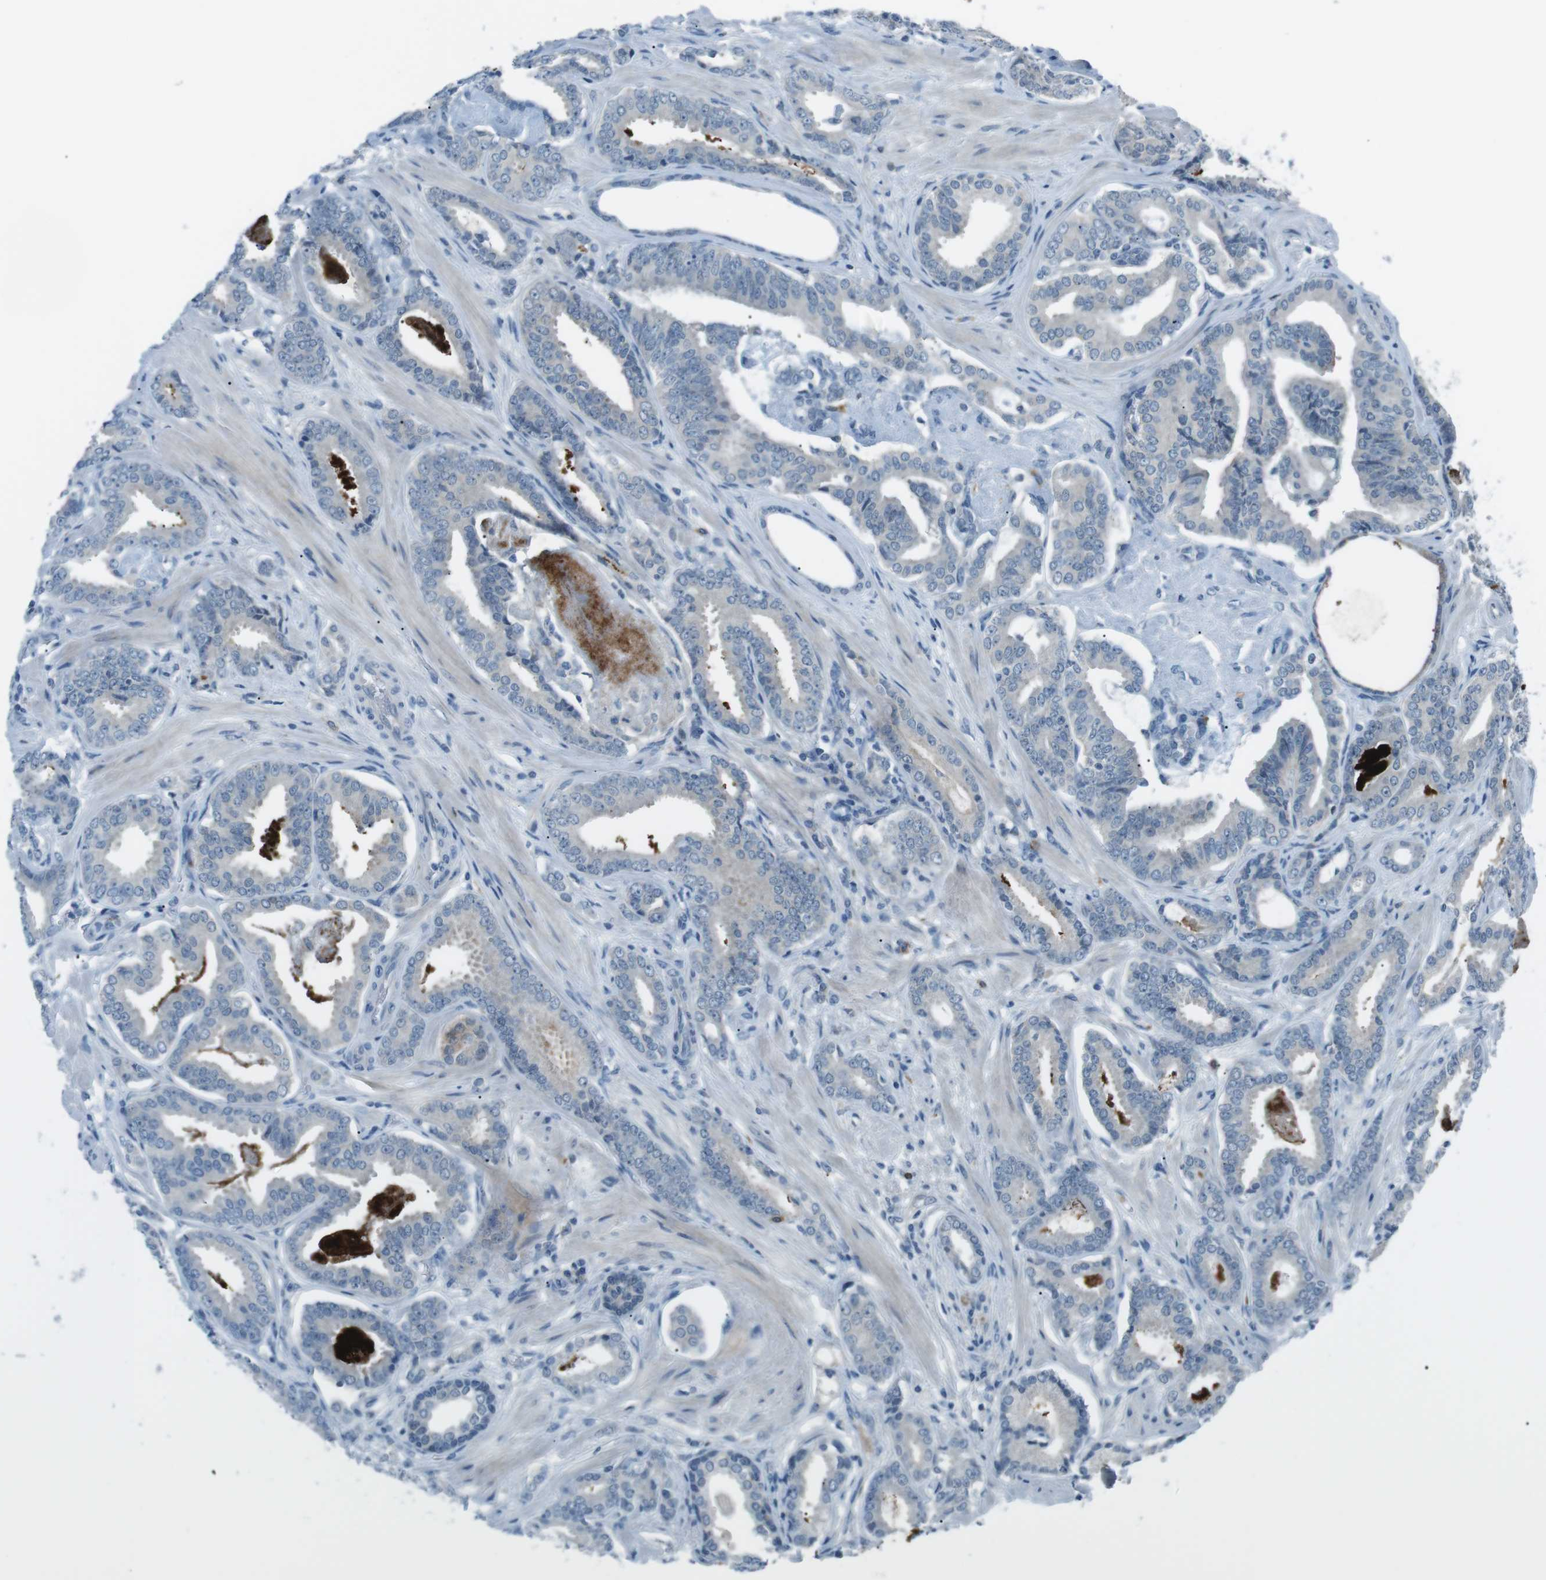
{"staining": {"intensity": "negative", "quantity": "none", "location": "none"}, "tissue": "prostate cancer", "cell_type": "Tumor cells", "image_type": "cancer", "snomed": [{"axis": "morphology", "description": "Adenocarcinoma, Low grade"}, {"axis": "topography", "description": "Prostate"}], "caption": "There is no significant staining in tumor cells of prostate adenocarcinoma (low-grade). The staining was performed using DAB to visualize the protein expression in brown, while the nuclei were stained in blue with hematoxylin (Magnification: 20x).", "gene": "FCRLA", "patient": {"sex": "male", "age": 53}}